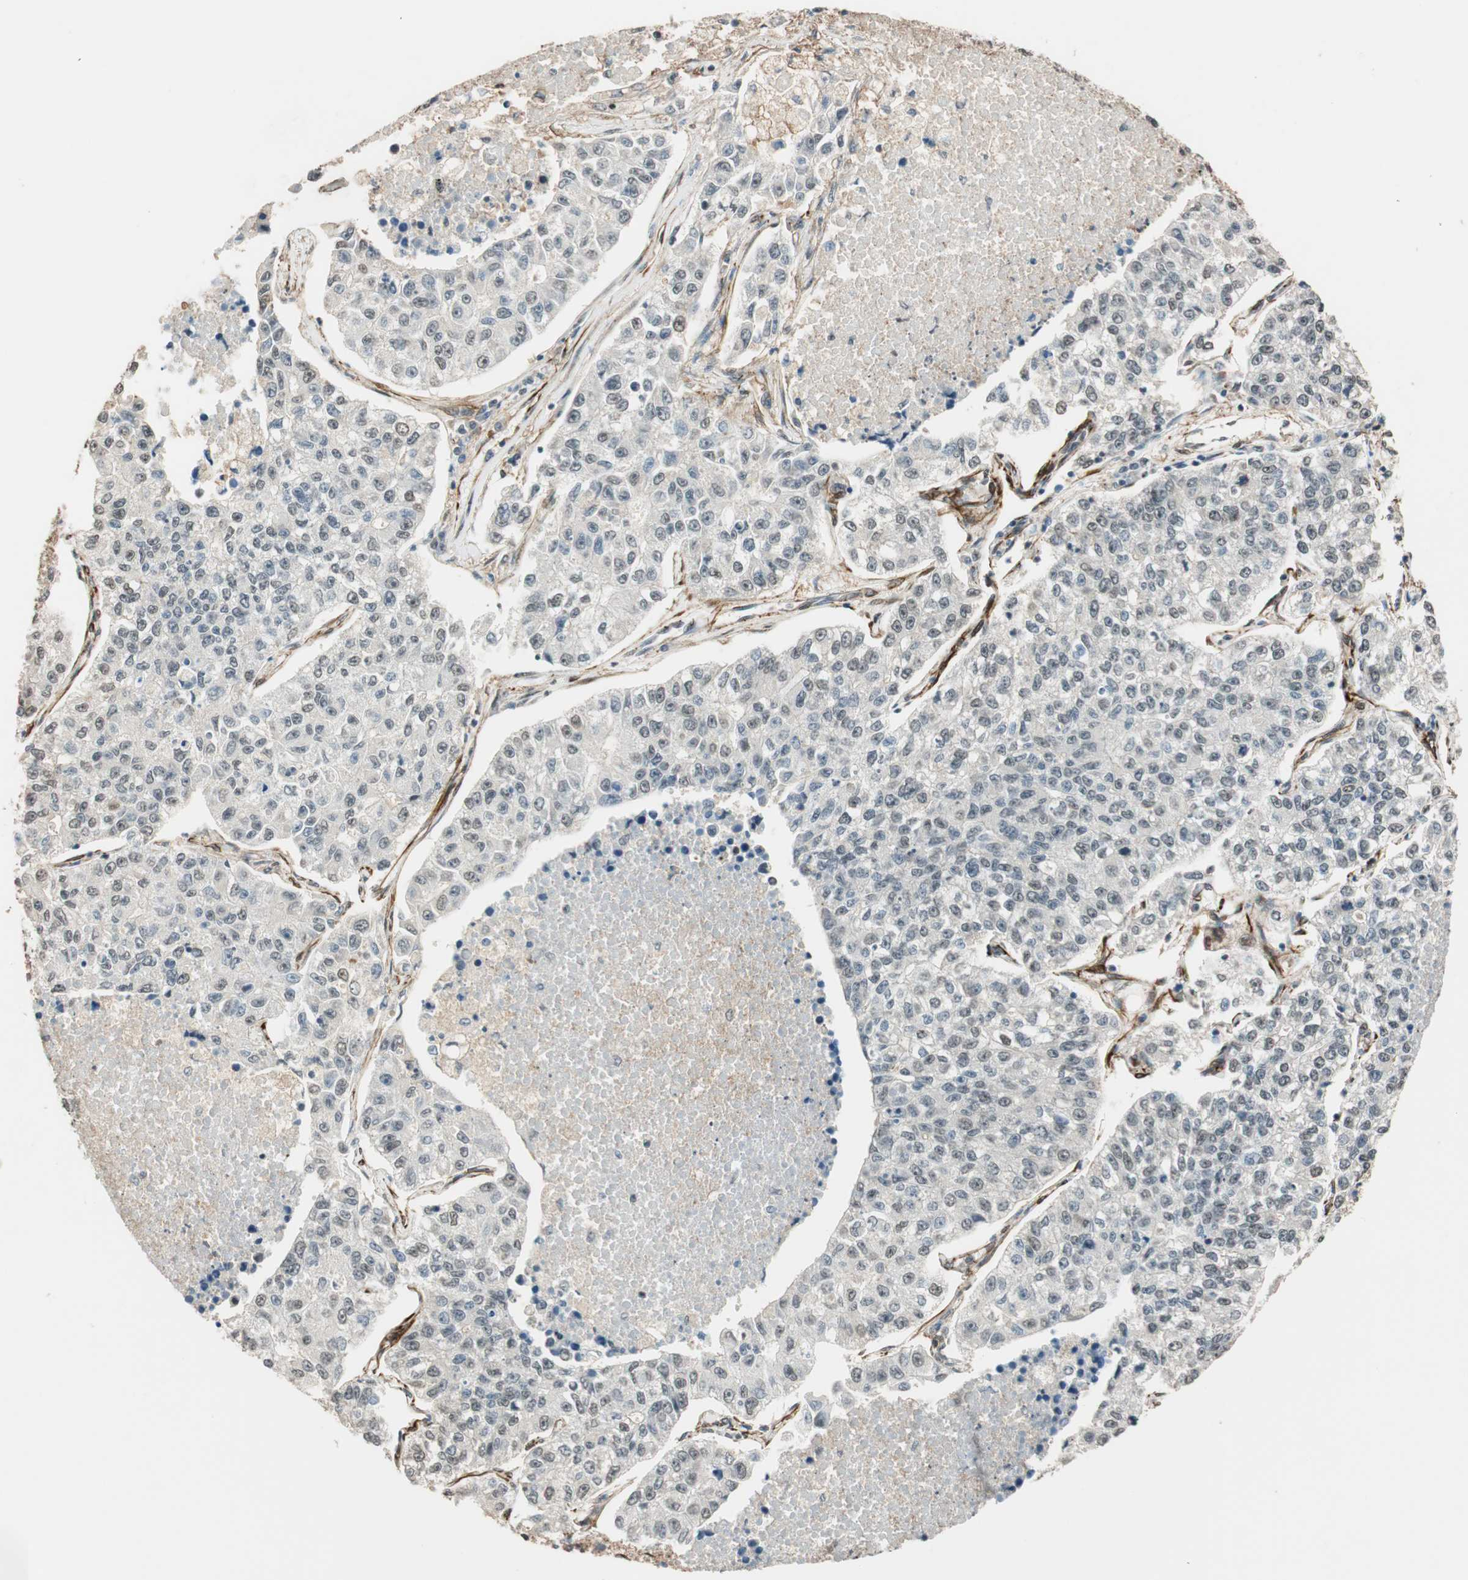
{"staining": {"intensity": "negative", "quantity": "none", "location": "none"}, "tissue": "lung cancer", "cell_type": "Tumor cells", "image_type": "cancer", "snomed": [{"axis": "morphology", "description": "Adenocarcinoma, NOS"}, {"axis": "topography", "description": "Lung"}], "caption": "The histopathology image reveals no staining of tumor cells in lung cancer (adenocarcinoma).", "gene": "NES", "patient": {"sex": "male", "age": 49}}